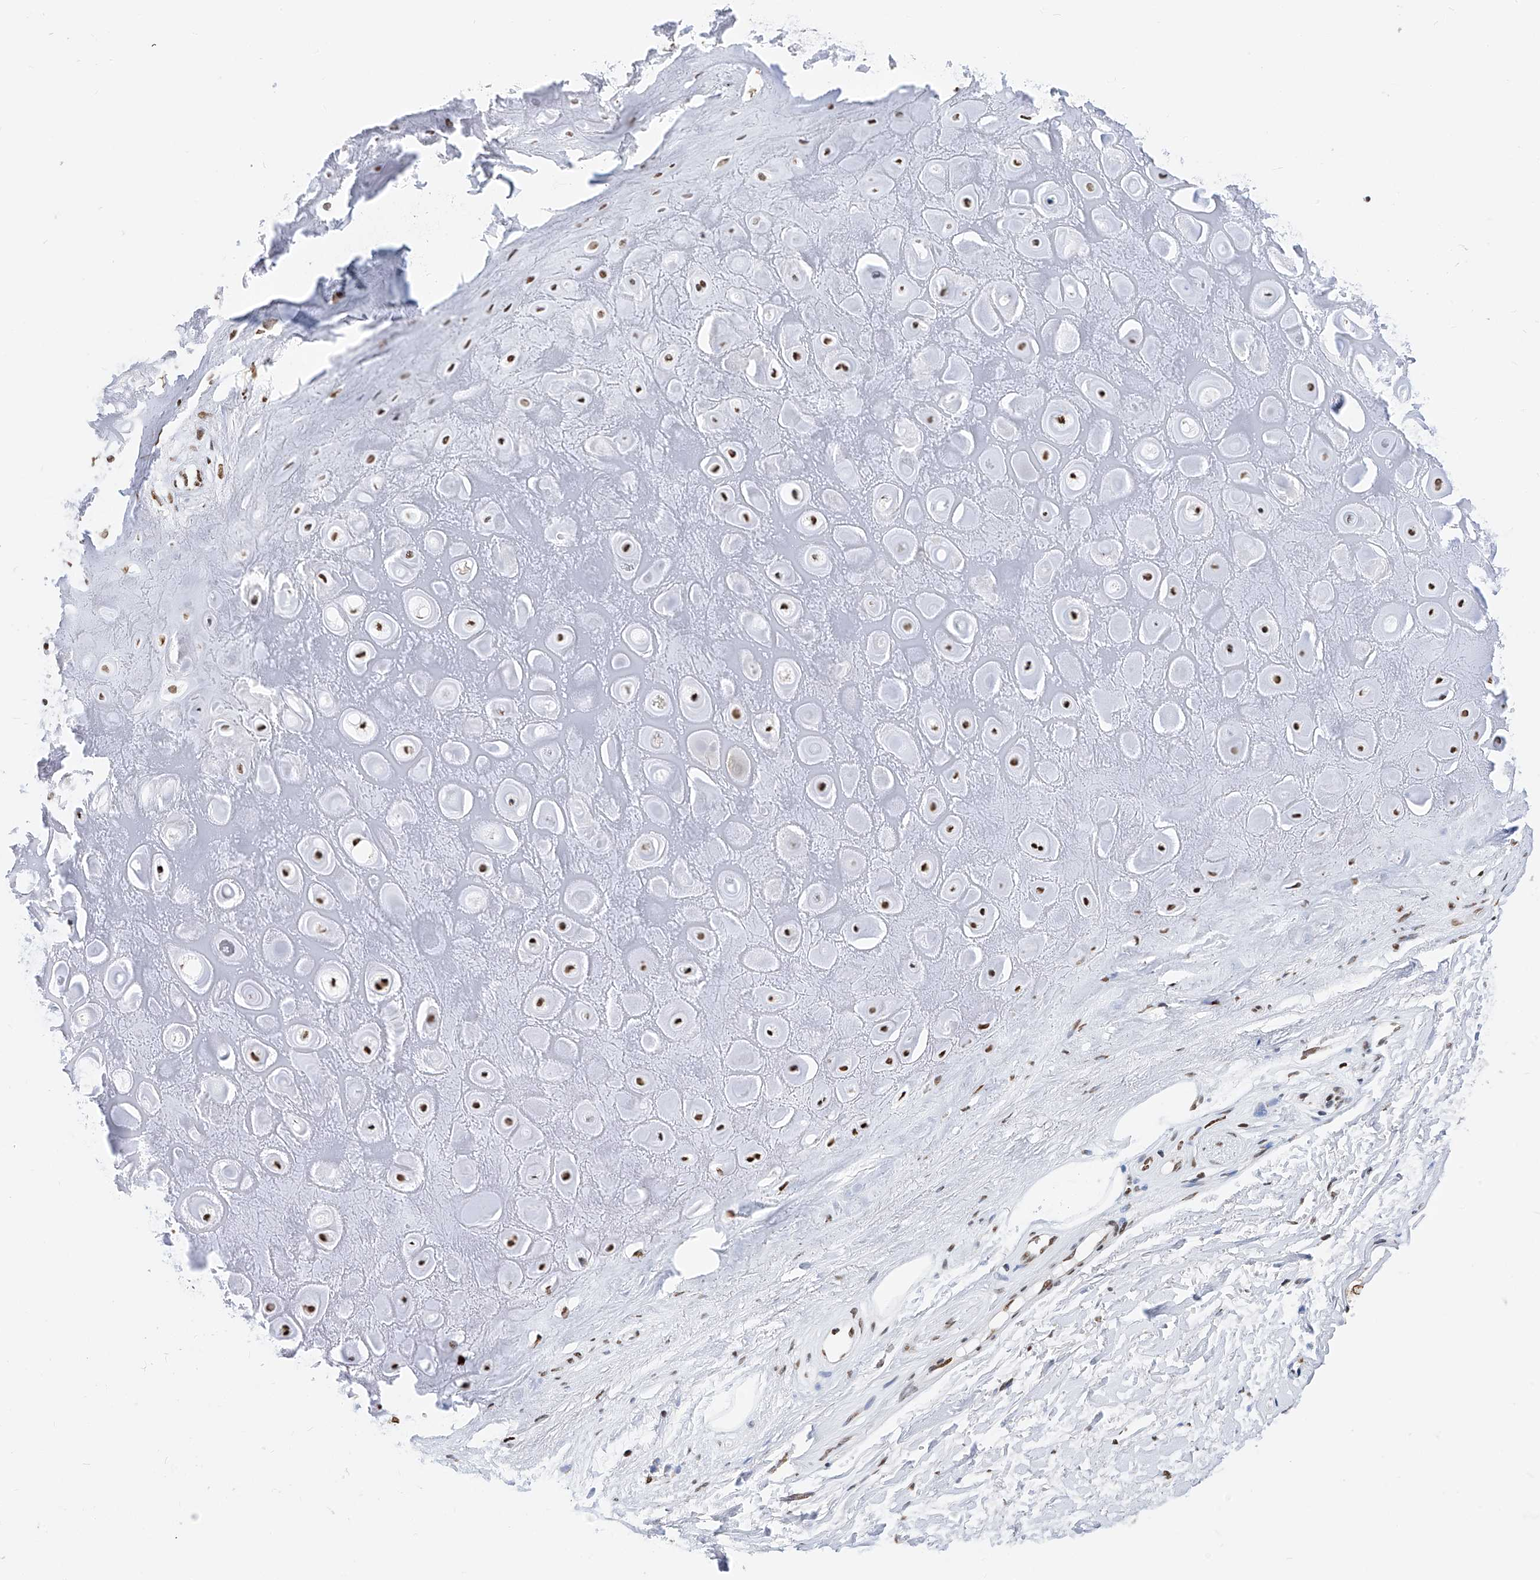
{"staining": {"intensity": "strong", "quantity": ">75%", "location": "nuclear"}, "tissue": "adipose tissue", "cell_type": "Adipocytes", "image_type": "normal", "snomed": [{"axis": "morphology", "description": "Normal tissue, NOS"}, {"axis": "morphology", "description": "Basal cell carcinoma"}, {"axis": "topography", "description": "Skin"}], "caption": "Brown immunohistochemical staining in normal adipose tissue displays strong nuclear staining in about >75% of adipocytes. The staining is performed using DAB (3,3'-diaminobenzidine) brown chromogen to label protein expression. The nuclei are counter-stained blue using hematoxylin.", "gene": "SRSF6", "patient": {"sex": "female", "age": 89}}